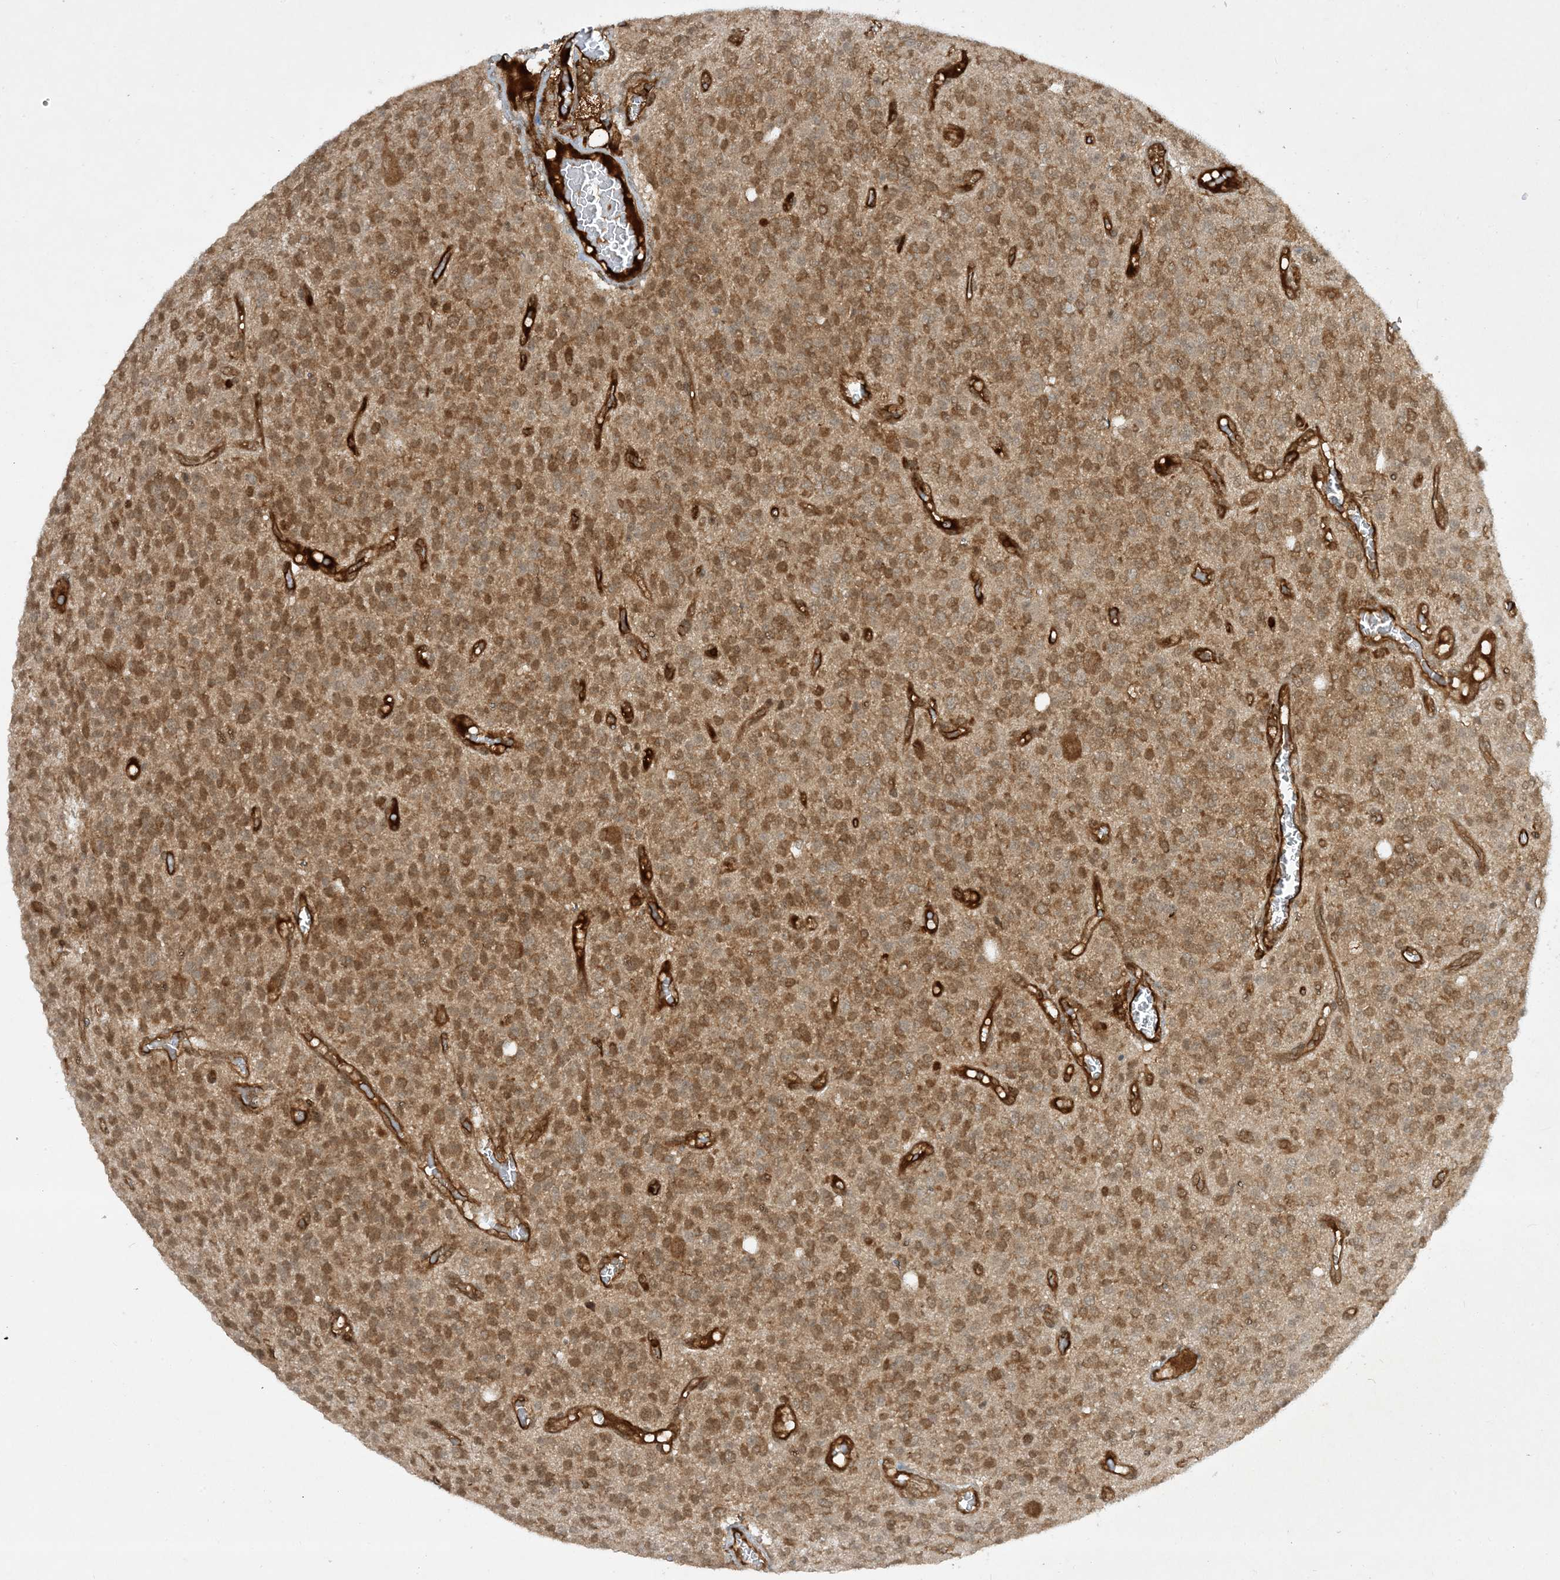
{"staining": {"intensity": "moderate", "quantity": ">75%", "location": "cytoplasmic/membranous,nuclear"}, "tissue": "glioma", "cell_type": "Tumor cells", "image_type": "cancer", "snomed": [{"axis": "morphology", "description": "Glioma, malignant, High grade"}, {"axis": "topography", "description": "Brain"}], "caption": "Tumor cells demonstrate moderate cytoplasmic/membranous and nuclear staining in about >75% of cells in malignant glioma (high-grade). (Stains: DAB (3,3'-diaminobenzidine) in brown, nuclei in blue, Microscopy: brightfield microscopy at high magnification).", "gene": "CERT1", "patient": {"sex": "male", "age": 34}}